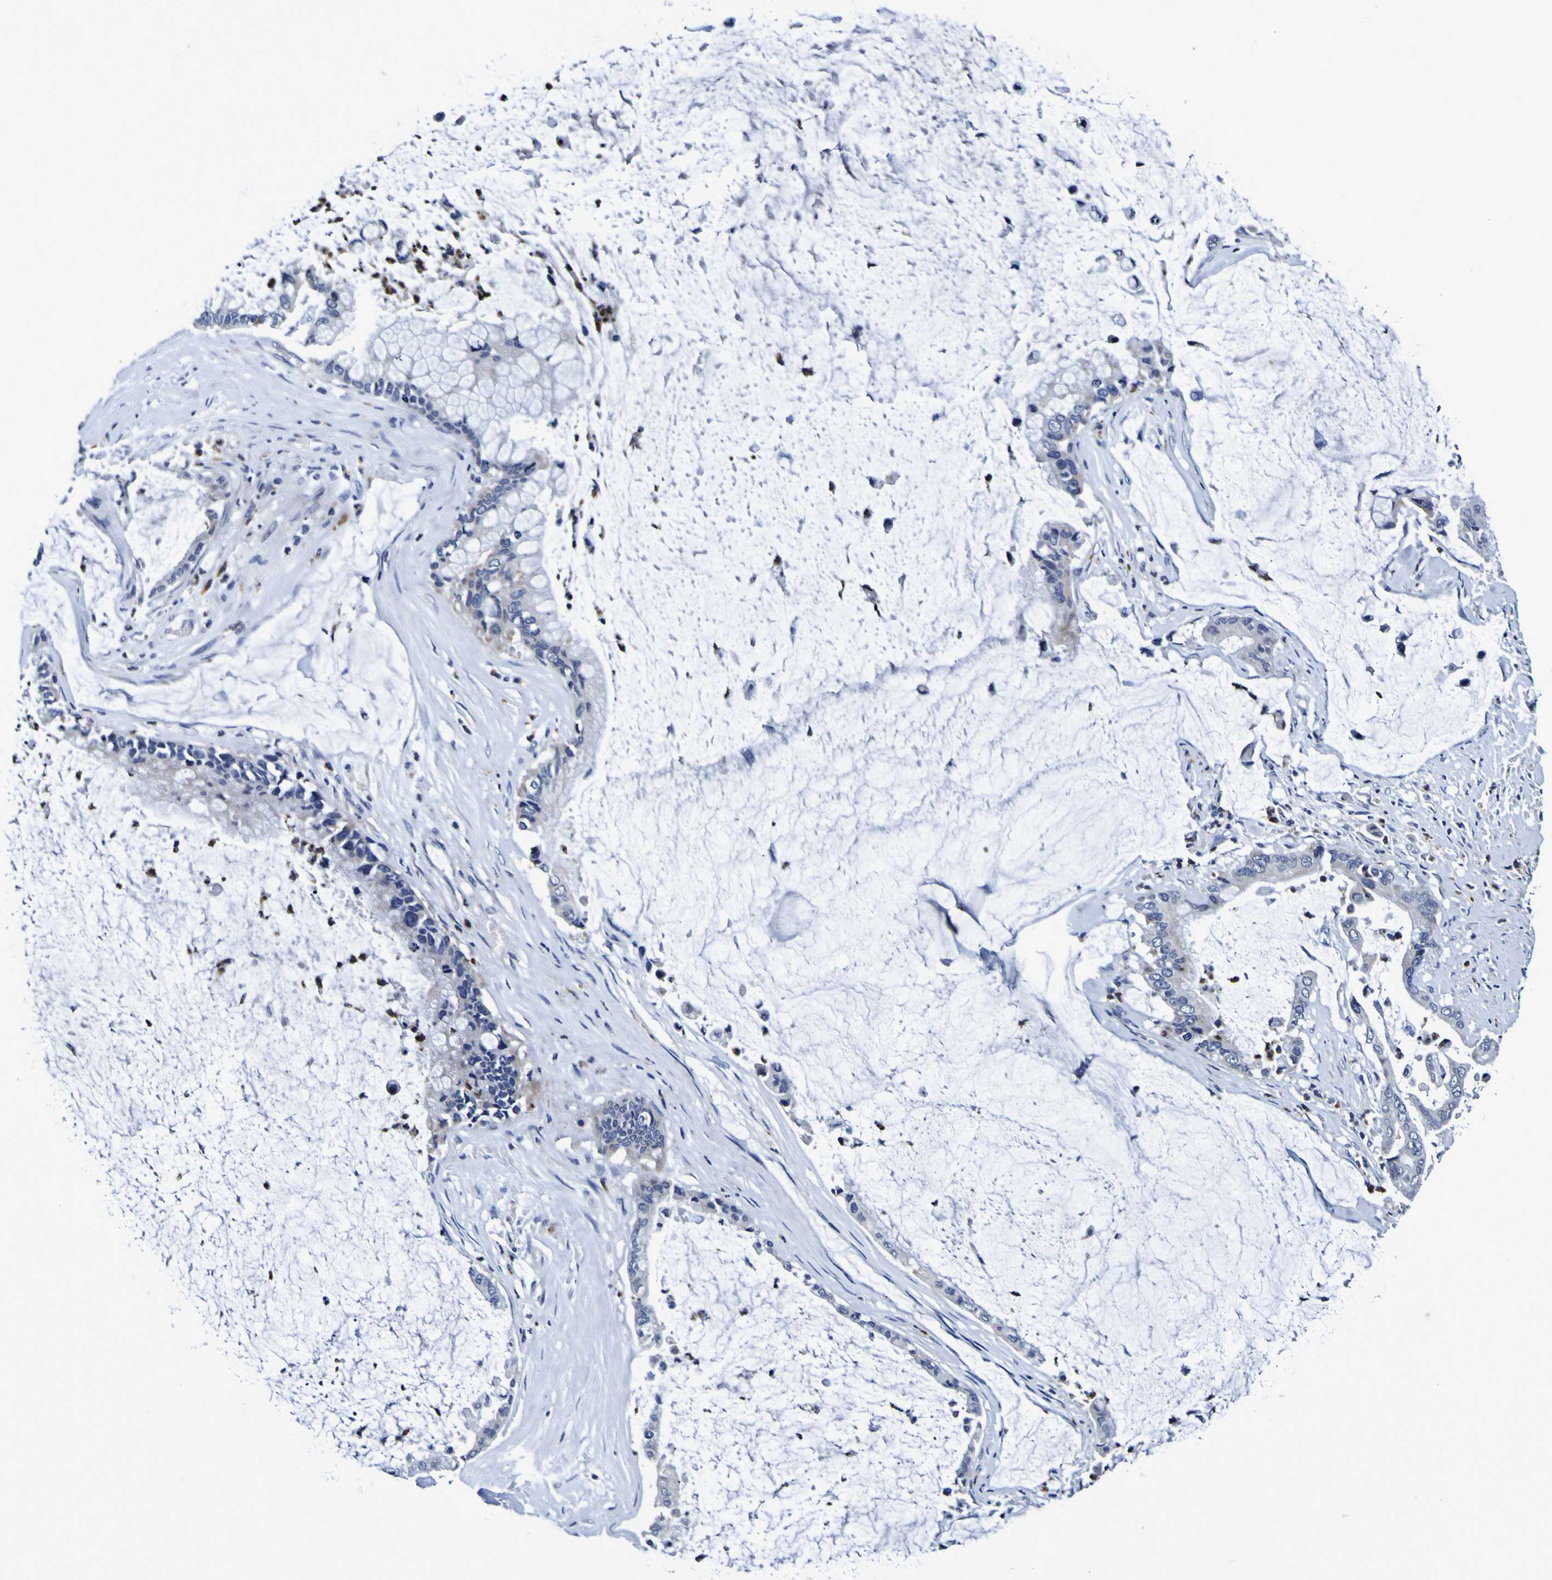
{"staining": {"intensity": "negative", "quantity": "none", "location": "none"}, "tissue": "pancreatic cancer", "cell_type": "Tumor cells", "image_type": "cancer", "snomed": [{"axis": "morphology", "description": "Adenocarcinoma, NOS"}, {"axis": "topography", "description": "Pancreas"}], "caption": "An image of pancreatic cancer (adenocarcinoma) stained for a protein demonstrates no brown staining in tumor cells. The staining is performed using DAB (3,3'-diaminobenzidine) brown chromogen with nuclei counter-stained in using hematoxylin.", "gene": "PANK4", "patient": {"sex": "male", "age": 41}}